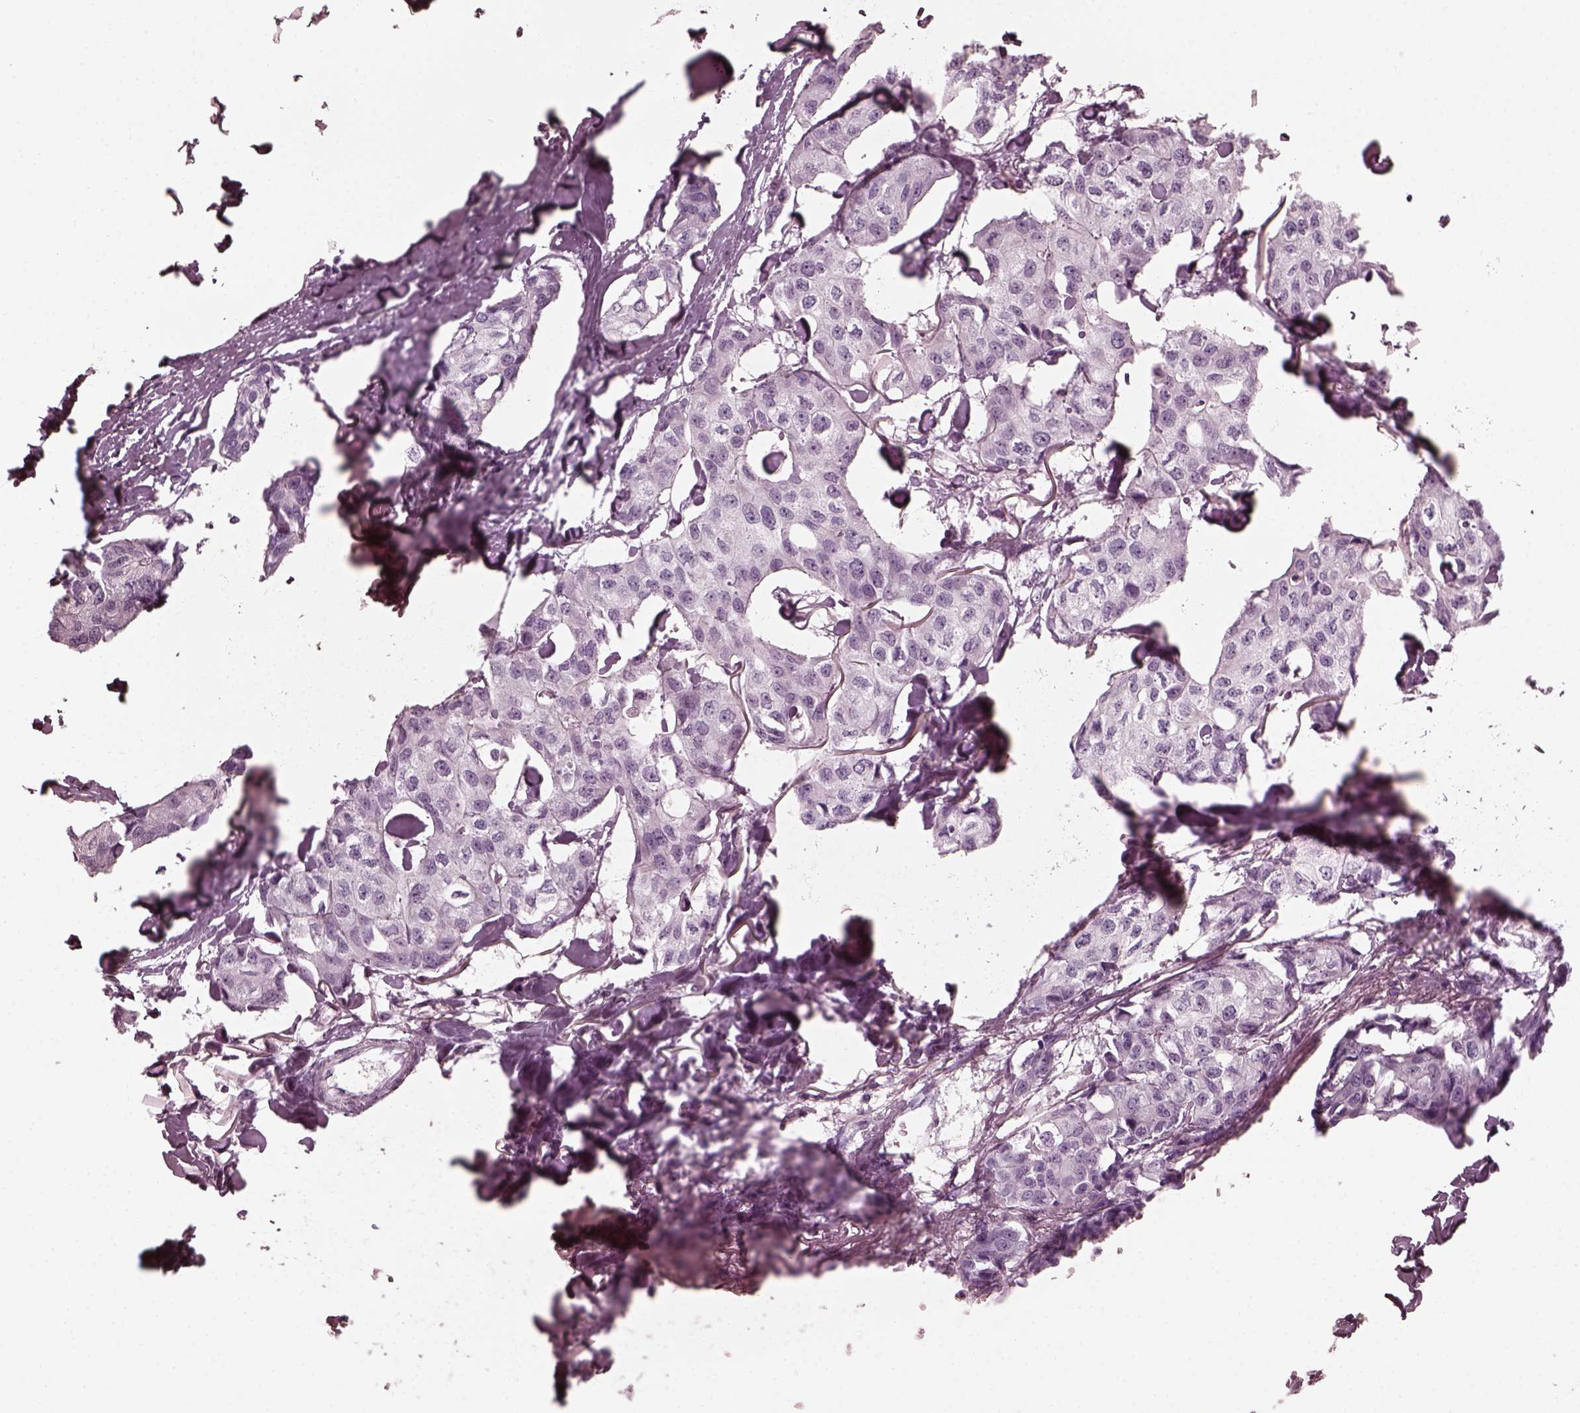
{"staining": {"intensity": "negative", "quantity": "none", "location": "none"}, "tissue": "breast cancer", "cell_type": "Tumor cells", "image_type": "cancer", "snomed": [{"axis": "morphology", "description": "Duct carcinoma"}, {"axis": "topography", "description": "Breast"}], "caption": "High power microscopy photomicrograph of an immunohistochemistry (IHC) photomicrograph of breast cancer (intraductal carcinoma), revealing no significant positivity in tumor cells.", "gene": "GRM6", "patient": {"sex": "female", "age": 80}}